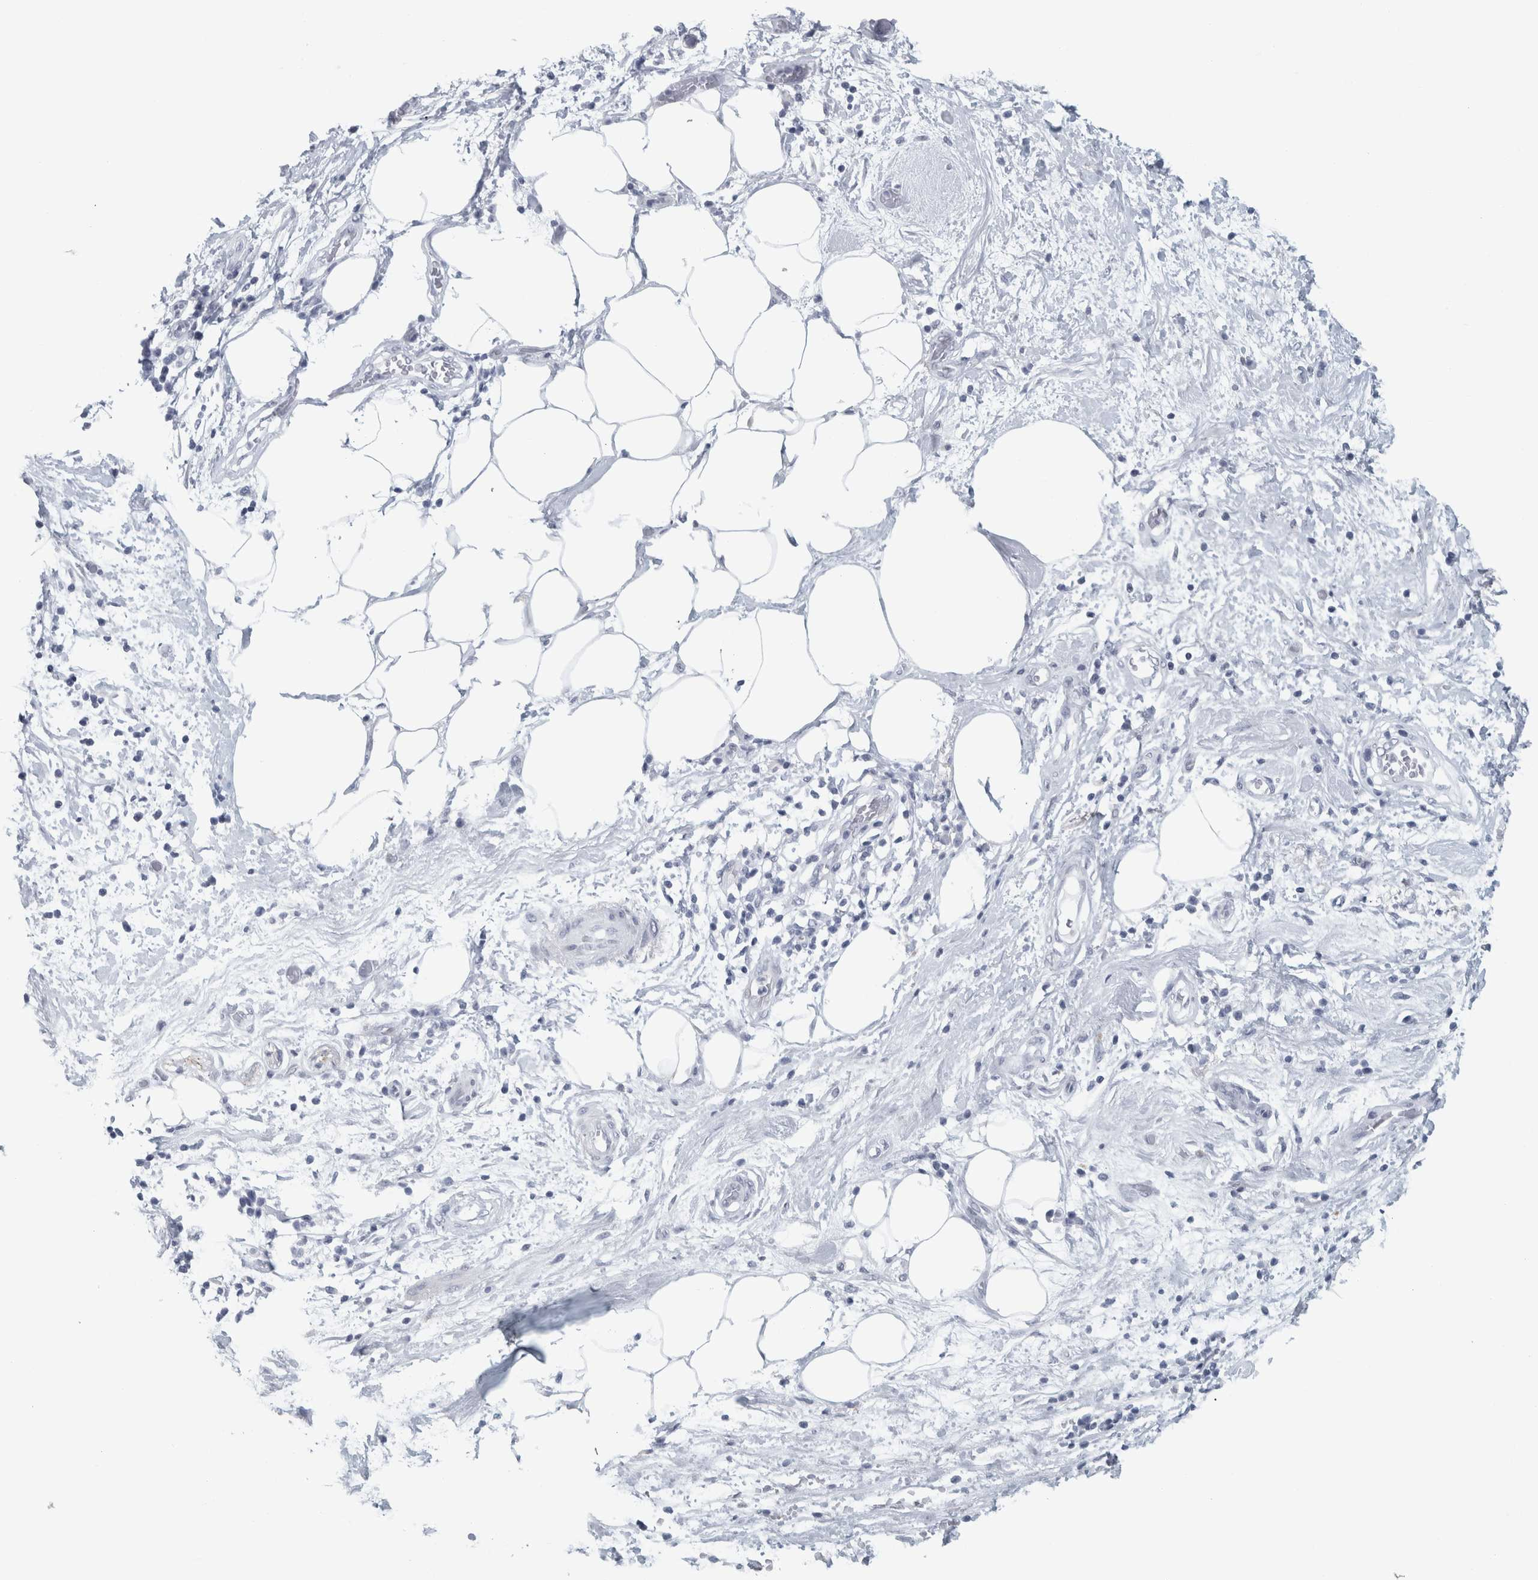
{"staining": {"intensity": "negative", "quantity": "none", "location": "none"}, "tissue": "pancreatic cancer", "cell_type": "Tumor cells", "image_type": "cancer", "snomed": [{"axis": "morphology", "description": "Adenocarcinoma, NOS"}, {"axis": "topography", "description": "Pancreas"}], "caption": "This is an immunohistochemistry histopathology image of human pancreatic adenocarcinoma. There is no staining in tumor cells.", "gene": "CPE", "patient": {"sex": "female", "age": 78}}